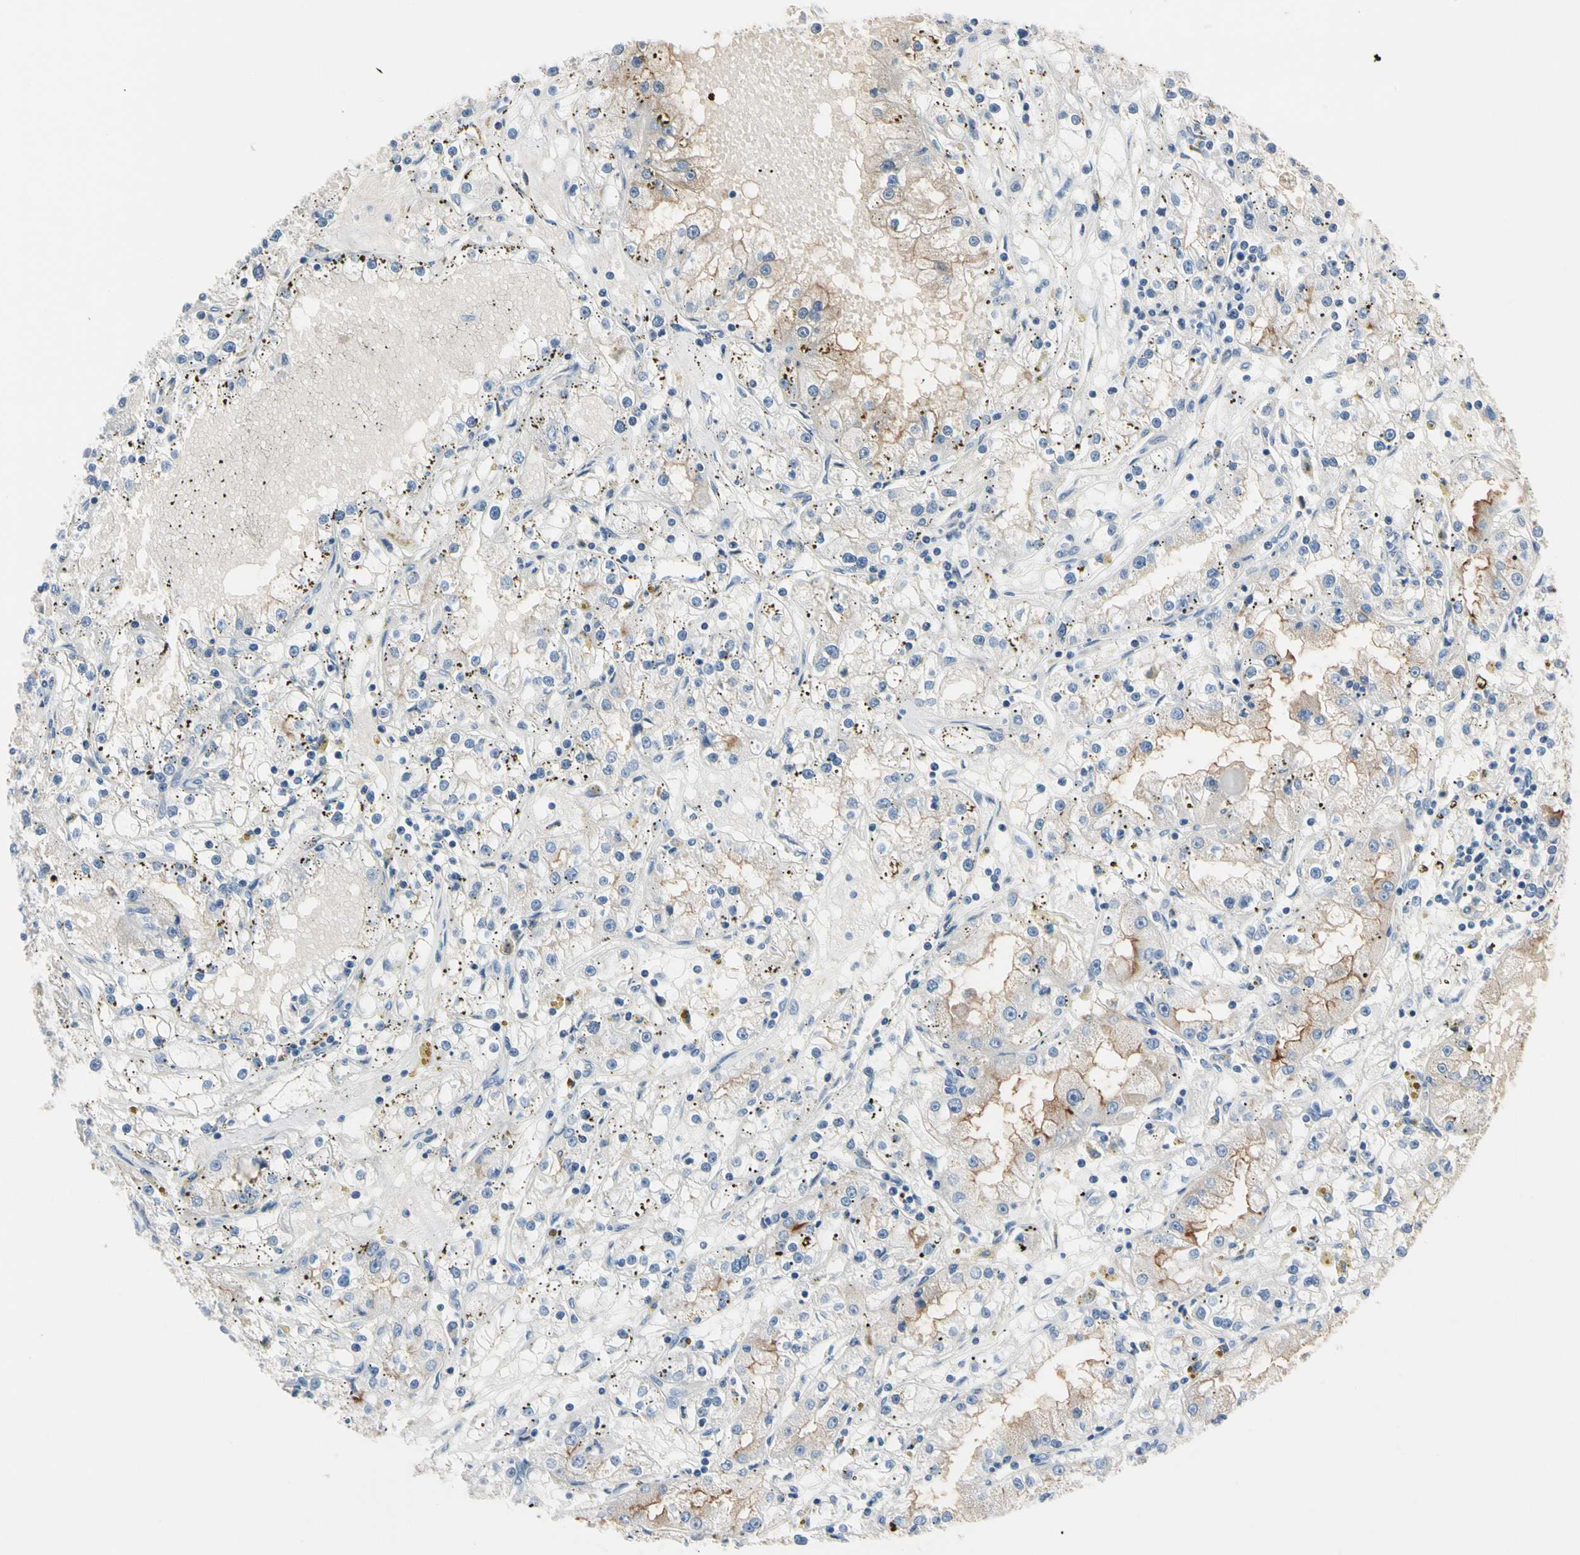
{"staining": {"intensity": "moderate", "quantity": "<25%", "location": "cytoplasmic/membranous"}, "tissue": "renal cancer", "cell_type": "Tumor cells", "image_type": "cancer", "snomed": [{"axis": "morphology", "description": "Adenocarcinoma, NOS"}, {"axis": "topography", "description": "Kidney"}], "caption": "Renal cancer stained with immunohistochemistry (IHC) reveals moderate cytoplasmic/membranous positivity in about <25% of tumor cells.", "gene": "MARK1", "patient": {"sex": "male", "age": 56}}